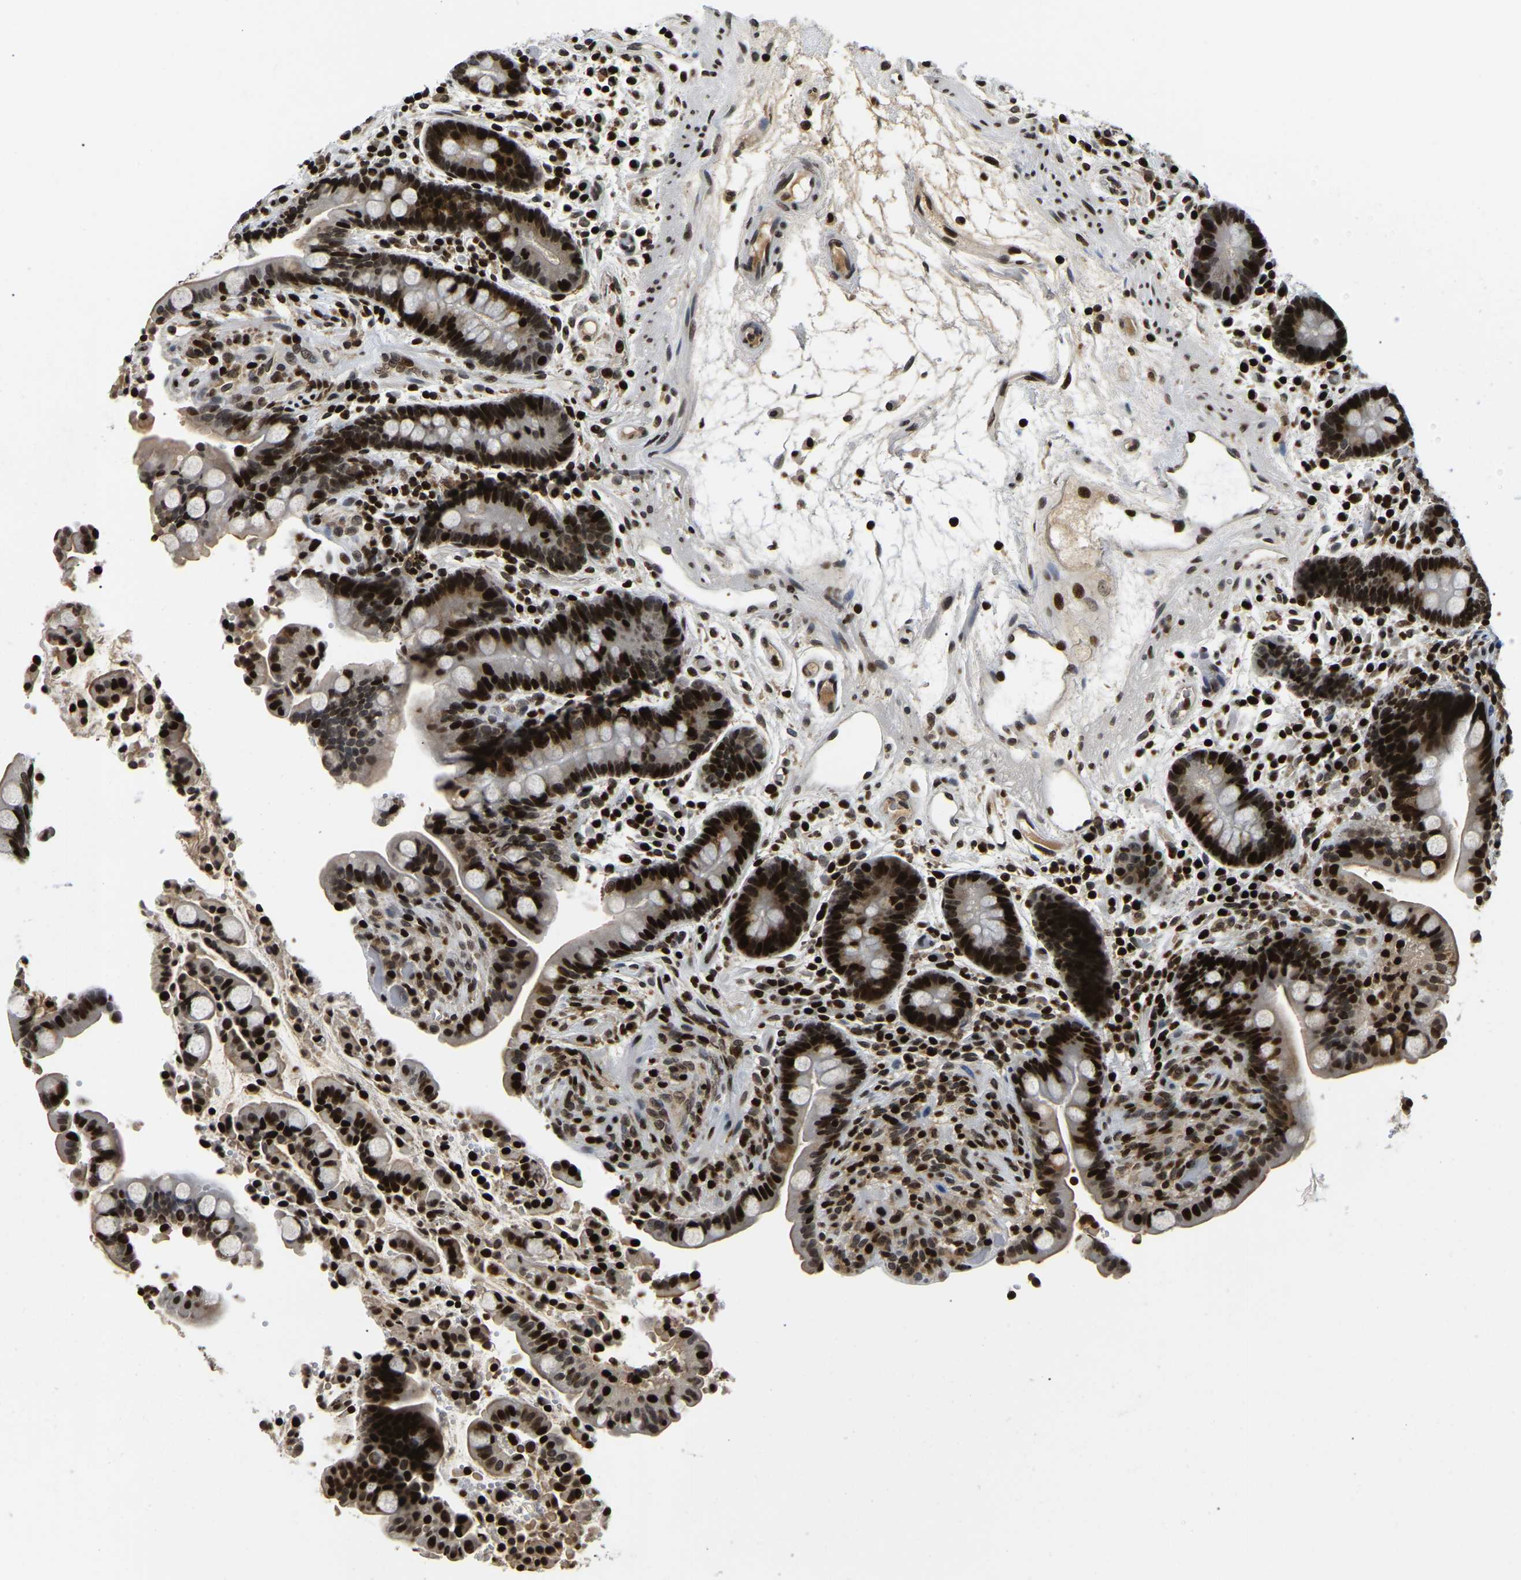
{"staining": {"intensity": "strong", "quantity": ">75%", "location": "nuclear"}, "tissue": "colon", "cell_type": "Endothelial cells", "image_type": "normal", "snomed": [{"axis": "morphology", "description": "Normal tissue, NOS"}, {"axis": "topography", "description": "Colon"}], "caption": "Colon stained for a protein (brown) shows strong nuclear positive expression in about >75% of endothelial cells.", "gene": "LRRC61", "patient": {"sex": "male", "age": 73}}